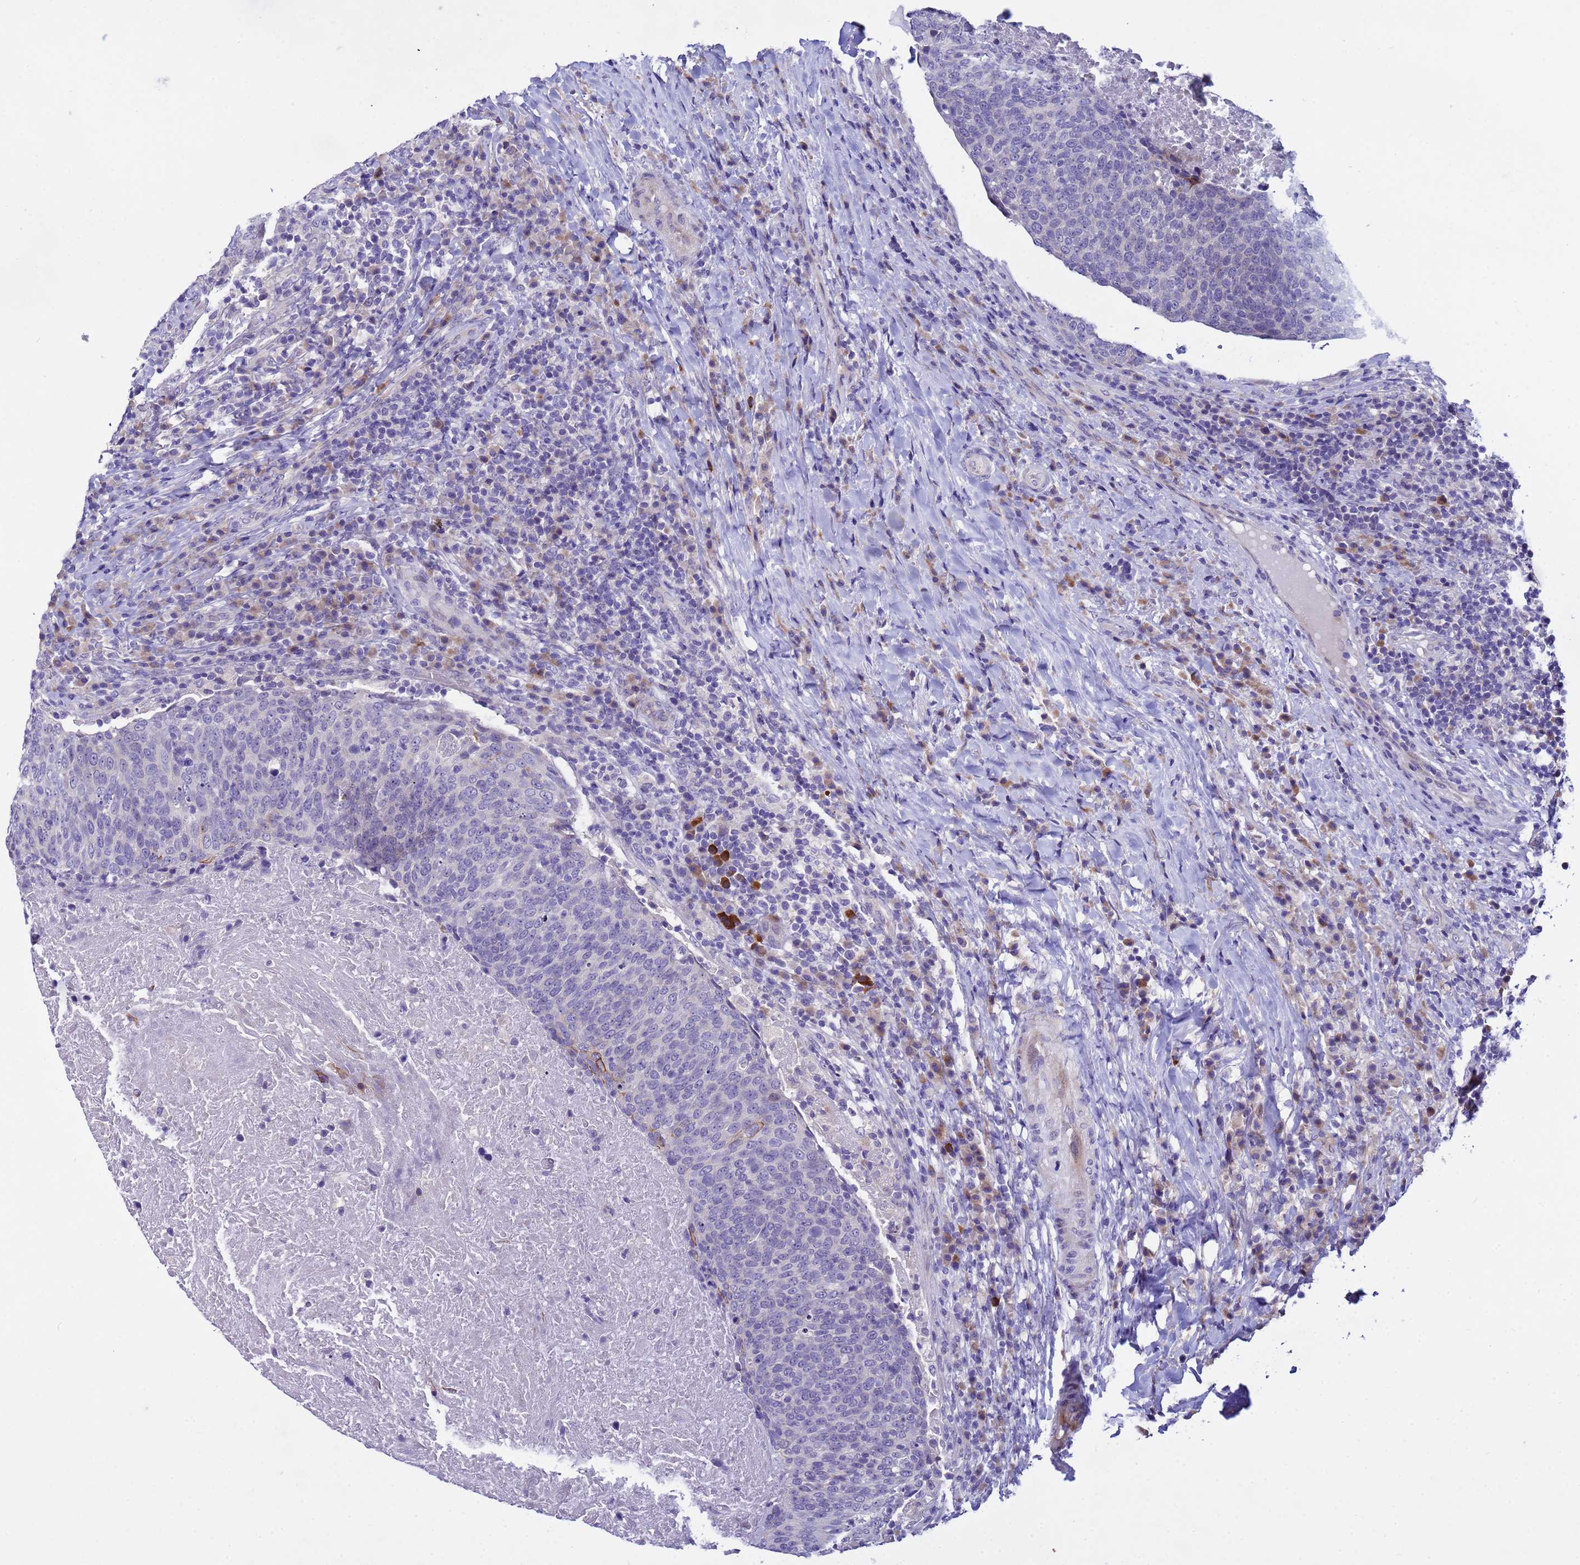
{"staining": {"intensity": "negative", "quantity": "none", "location": "none"}, "tissue": "head and neck cancer", "cell_type": "Tumor cells", "image_type": "cancer", "snomed": [{"axis": "morphology", "description": "Squamous cell carcinoma, NOS"}, {"axis": "morphology", "description": "Squamous cell carcinoma, metastatic, NOS"}, {"axis": "topography", "description": "Lymph node"}, {"axis": "topography", "description": "Head-Neck"}], "caption": "Immunohistochemical staining of human head and neck metastatic squamous cell carcinoma exhibits no significant staining in tumor cells. (DAB immunohistochemistry with hematoxylin counter stain).", "gene": "IGSF11", "patient": {"sex": "male", "age": 62}}